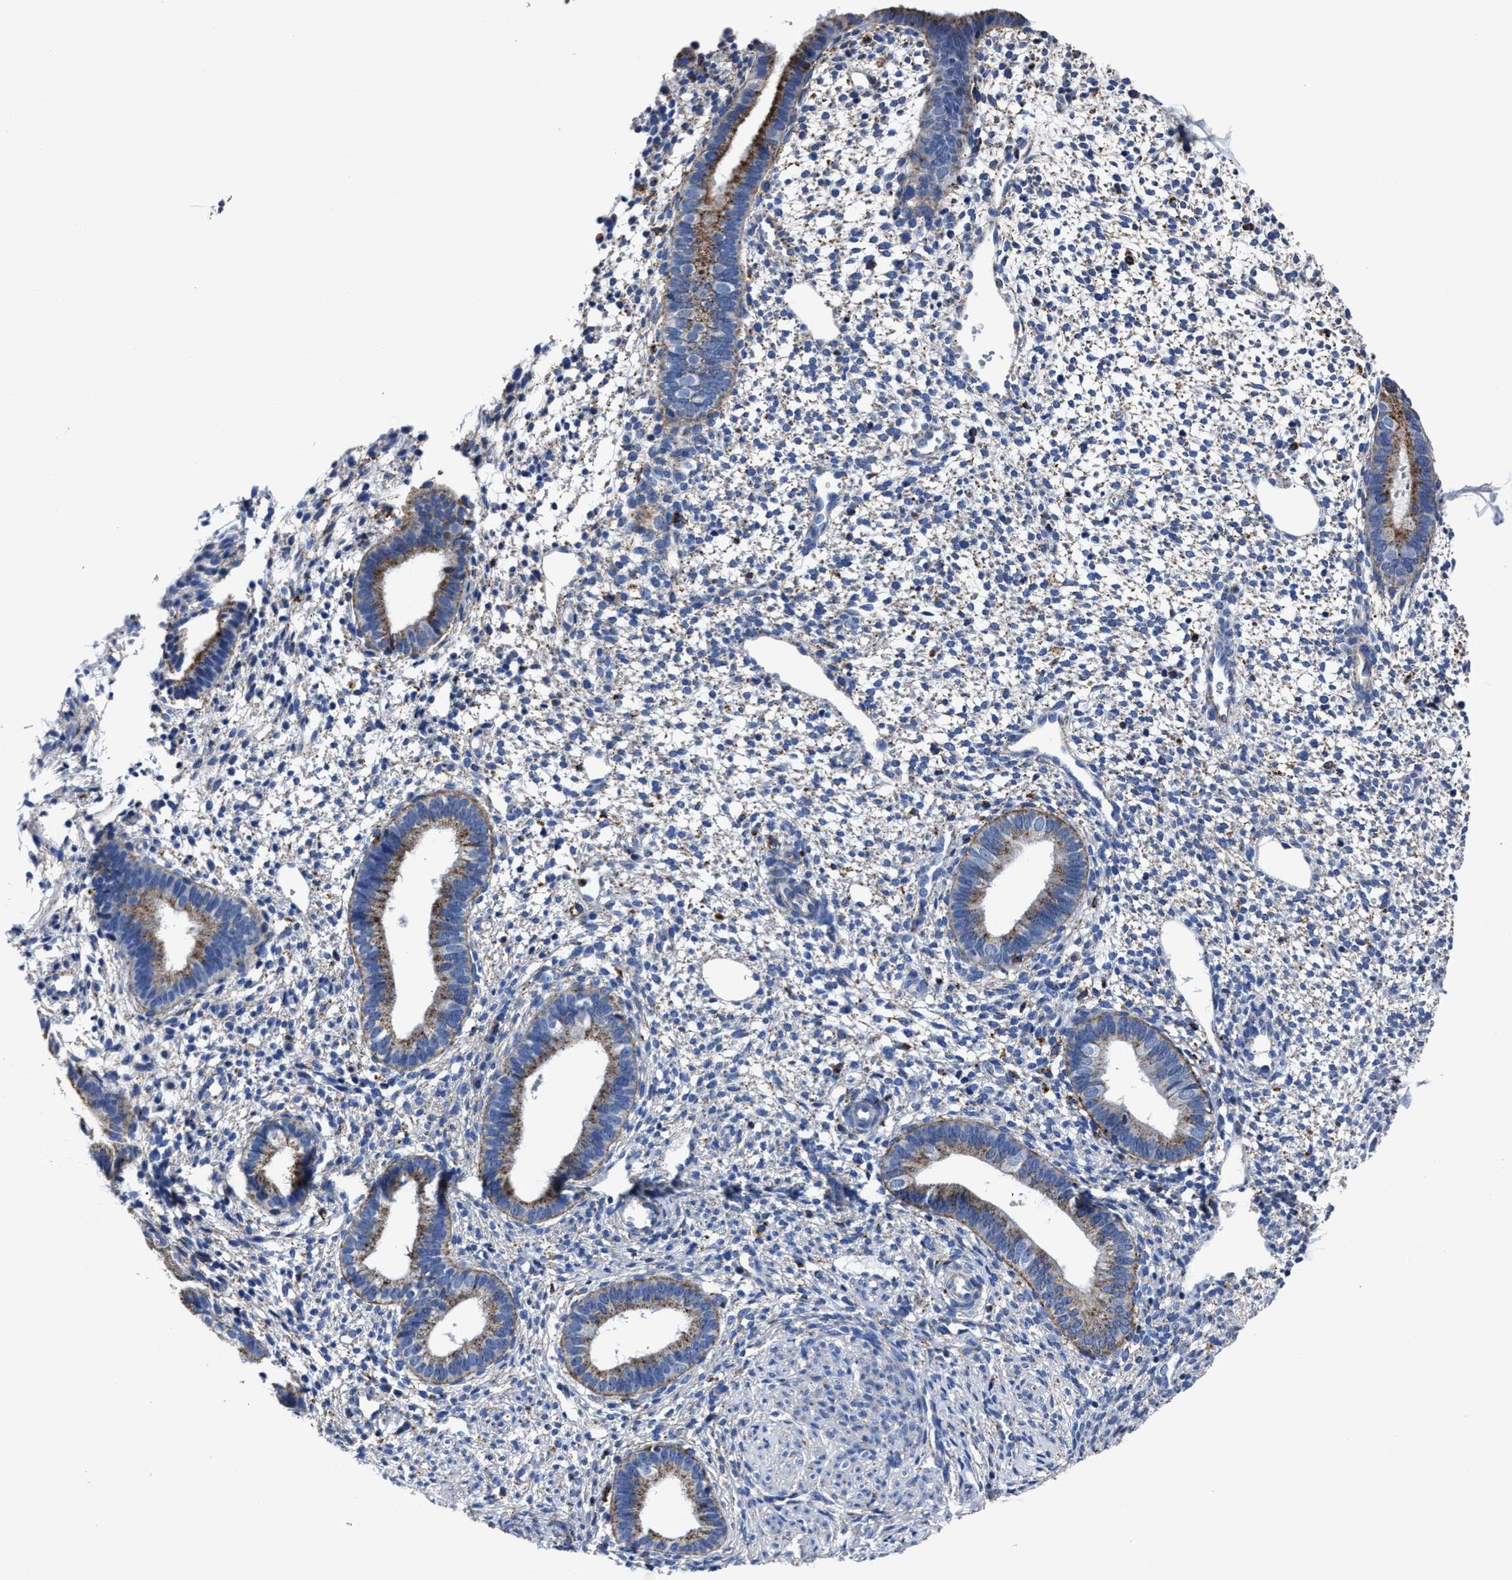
{"staining": {"intensity": "weak", "quantity": "25%-75%", "location": "cytoplasmic/membranous"}, "tissue": "endometrium", "cell_type": "Cells in endometrial stroma", "image_type": "normal", "snomed": [{"axis": "morphology", "description": "Normal tissue, NOS"}, {"axis": "topography", "description": "Endometrium"}], "caption": "Immunohistochemistry (IHC) of normal human endometrium shows low levels of weak cytoplasmic/membranous expression in about 25%-75% of cells in endometrial stroma.", "gene": "LAMTOR4", "patient": {"sex": "female", "age": 46}}